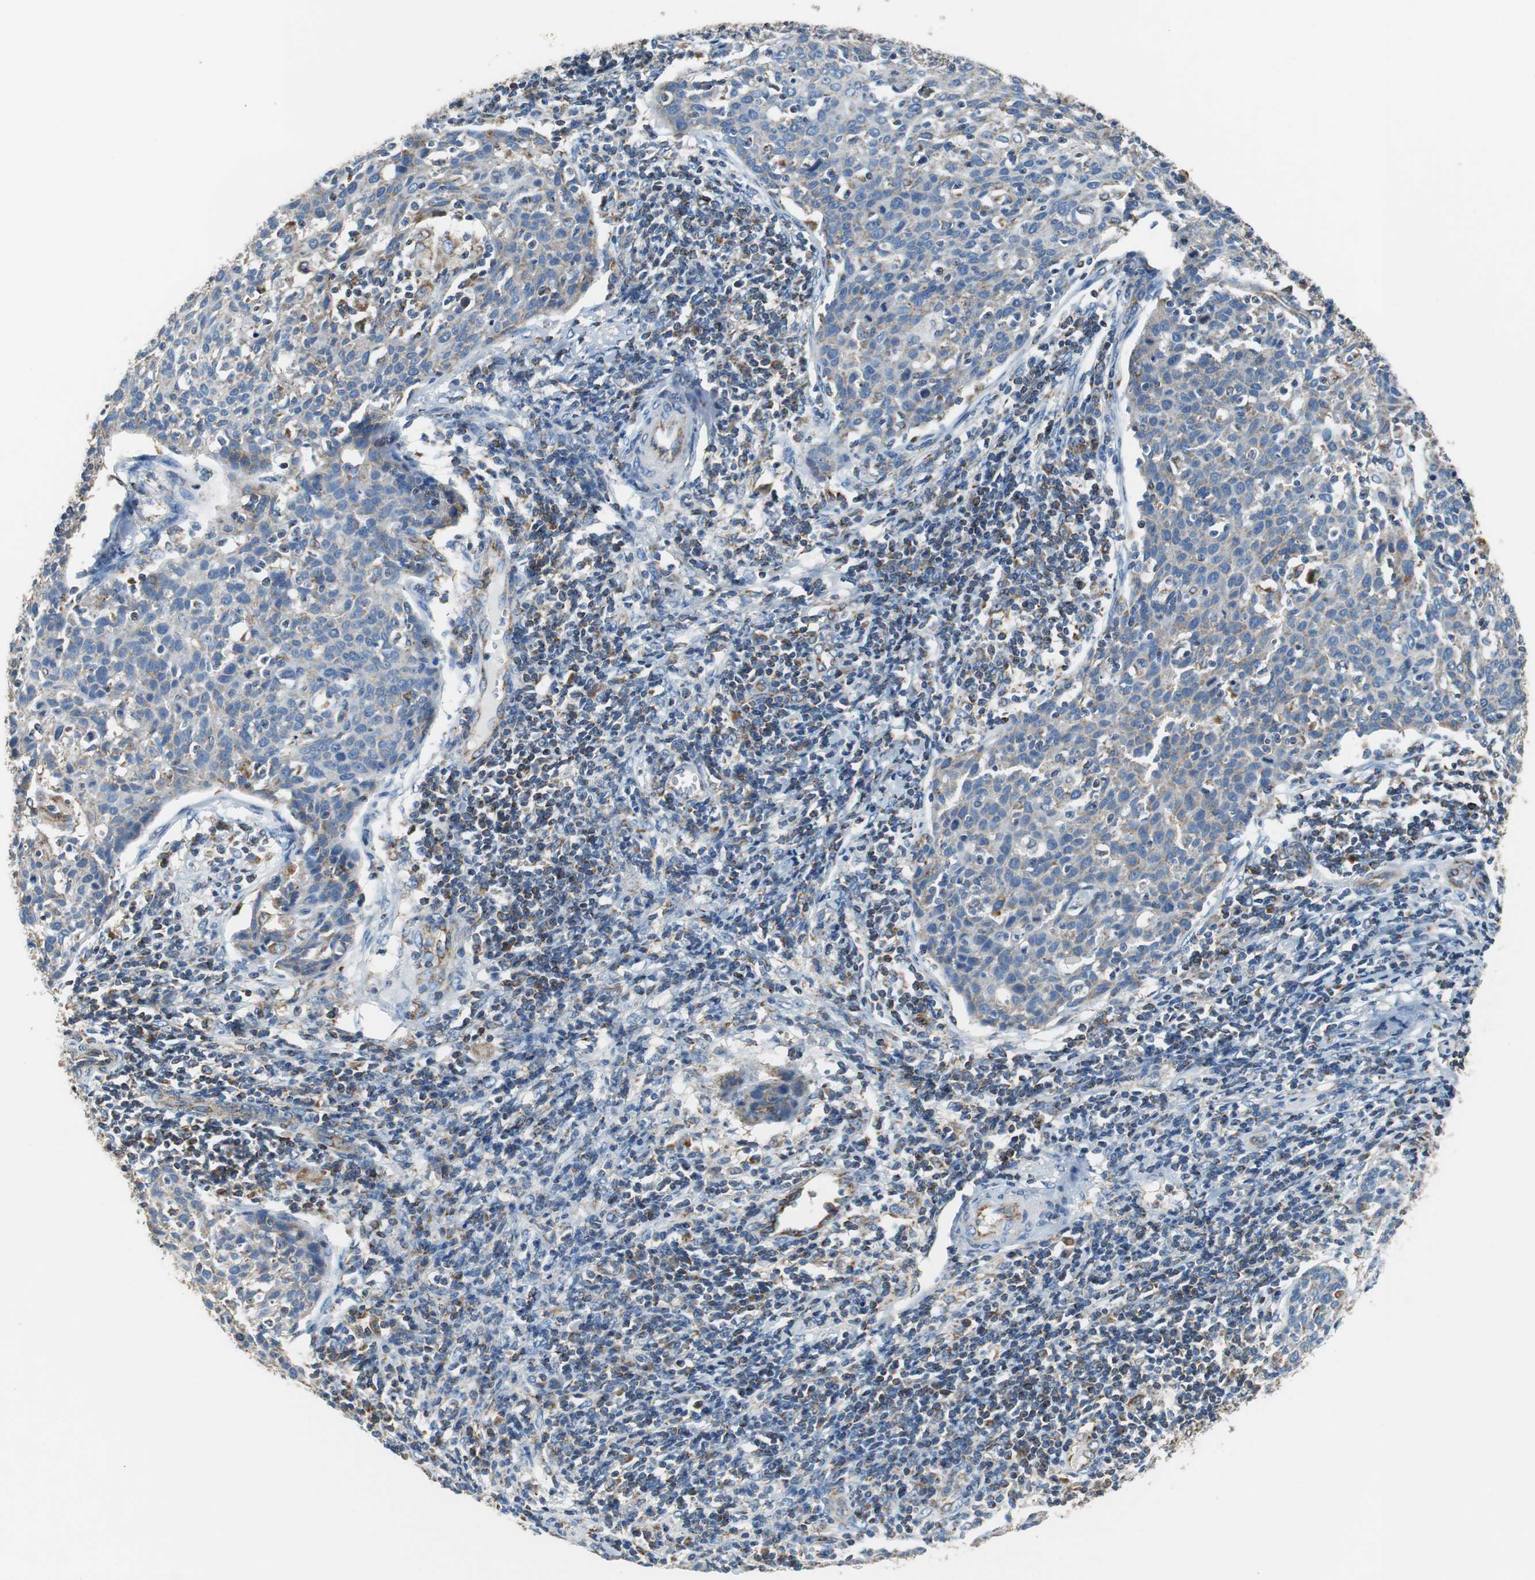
{"staining": {"intensity": "weak", "quantity": ">75%", "location": "cytoplasmic/membranous"}, "tissue": "cervical cancer", "cell_type": "Tumor cells", "image_type": "cancer", "snomed": [{"axis": "morphology", "description": "Squamous cell carcinoma, NOS"}, {"axis": "topography", "description": "Cervix"}], "caption": "This photomicrograph demonstrates cervical cancer stained with immunohistochemistry (IHC) to label a protein in brown. The cytoplasmic/membranous of tumor cells show weak positivity for the protein. Nuclei are counter-stained blue.", "gene": "GSTK1", "patient": {"sex": "female", "age": 38}}